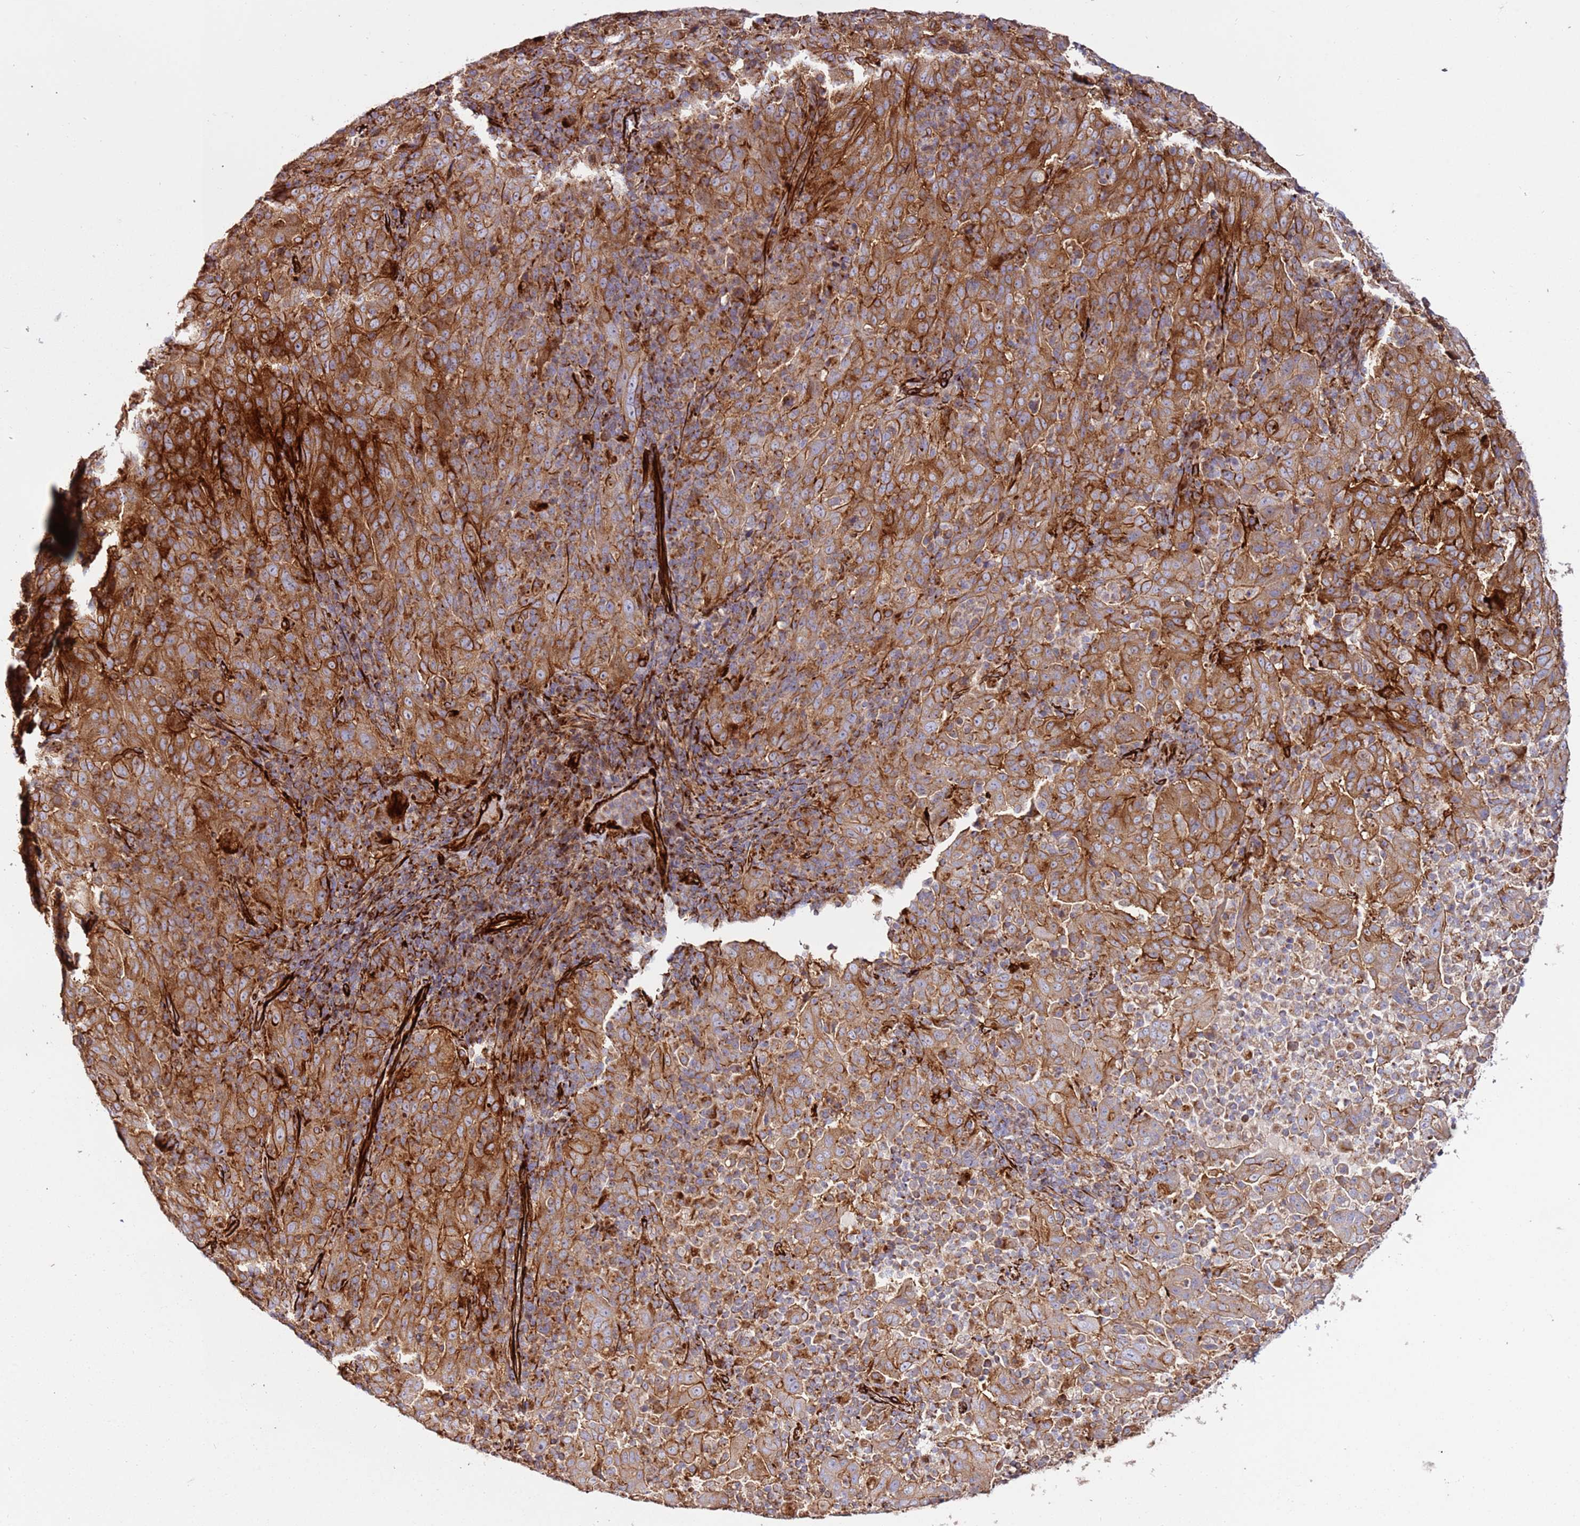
{"staining": {"intensity": "strong", "quantity": ">75%", "location": "cytoplasmic/membranous"}, "tissue": "pancreatic cancer", "cell_type": "Tumor cells", "image_type": "cancer", "snomed": [{"axis": "morphology", "description": "Adenocarcinoma, NOS"}, {"axis": "topography", "description": "Pancreas"}], "caption": "Immunohistochemistry (IHC) of pancreatic cancer (adenocarcinoma) reveals high levels of strong cytoplasmic/membranous expression in approximately >75% of tumor cells.", "gene": "MRGPRE", "patient": {"sex": "male", "age": 63}}